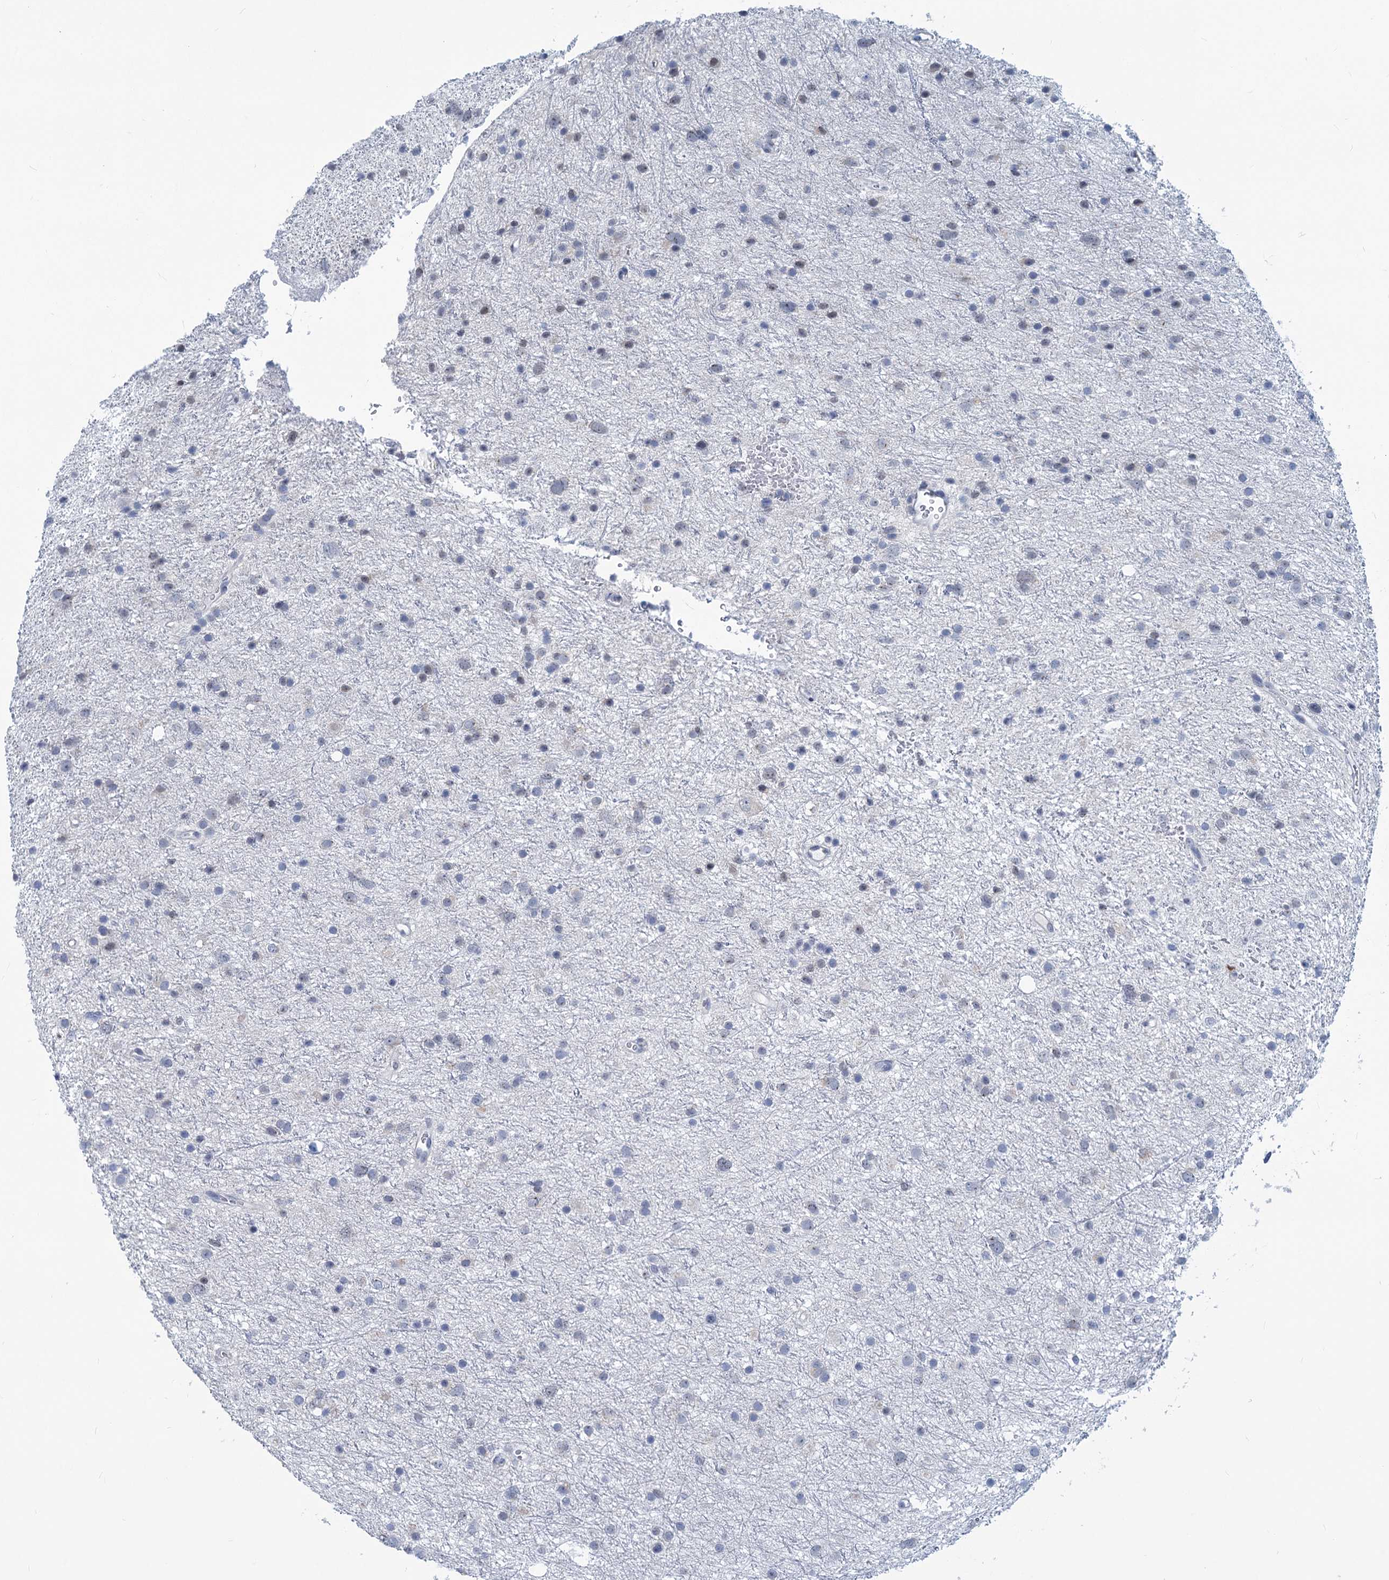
{"staining": {"intensity": "negative", "quantity": "none", "location": "none"}, "tissue": "glioma", "cell_type": "Tumor cells", "image_type": "cancer", "snomed": [{"axis": "morphology", "description": "Glioma, malignant, Low grade"}, {"axis": "topography", "description": "Cerebral cortex"}], "caption": "Malignant low-grade glioma stained for a protein using immunohistochemistry displays no positivity tumor cells.", "gene": "NEU3", "patient": {"sex": "female", "age": 39}}